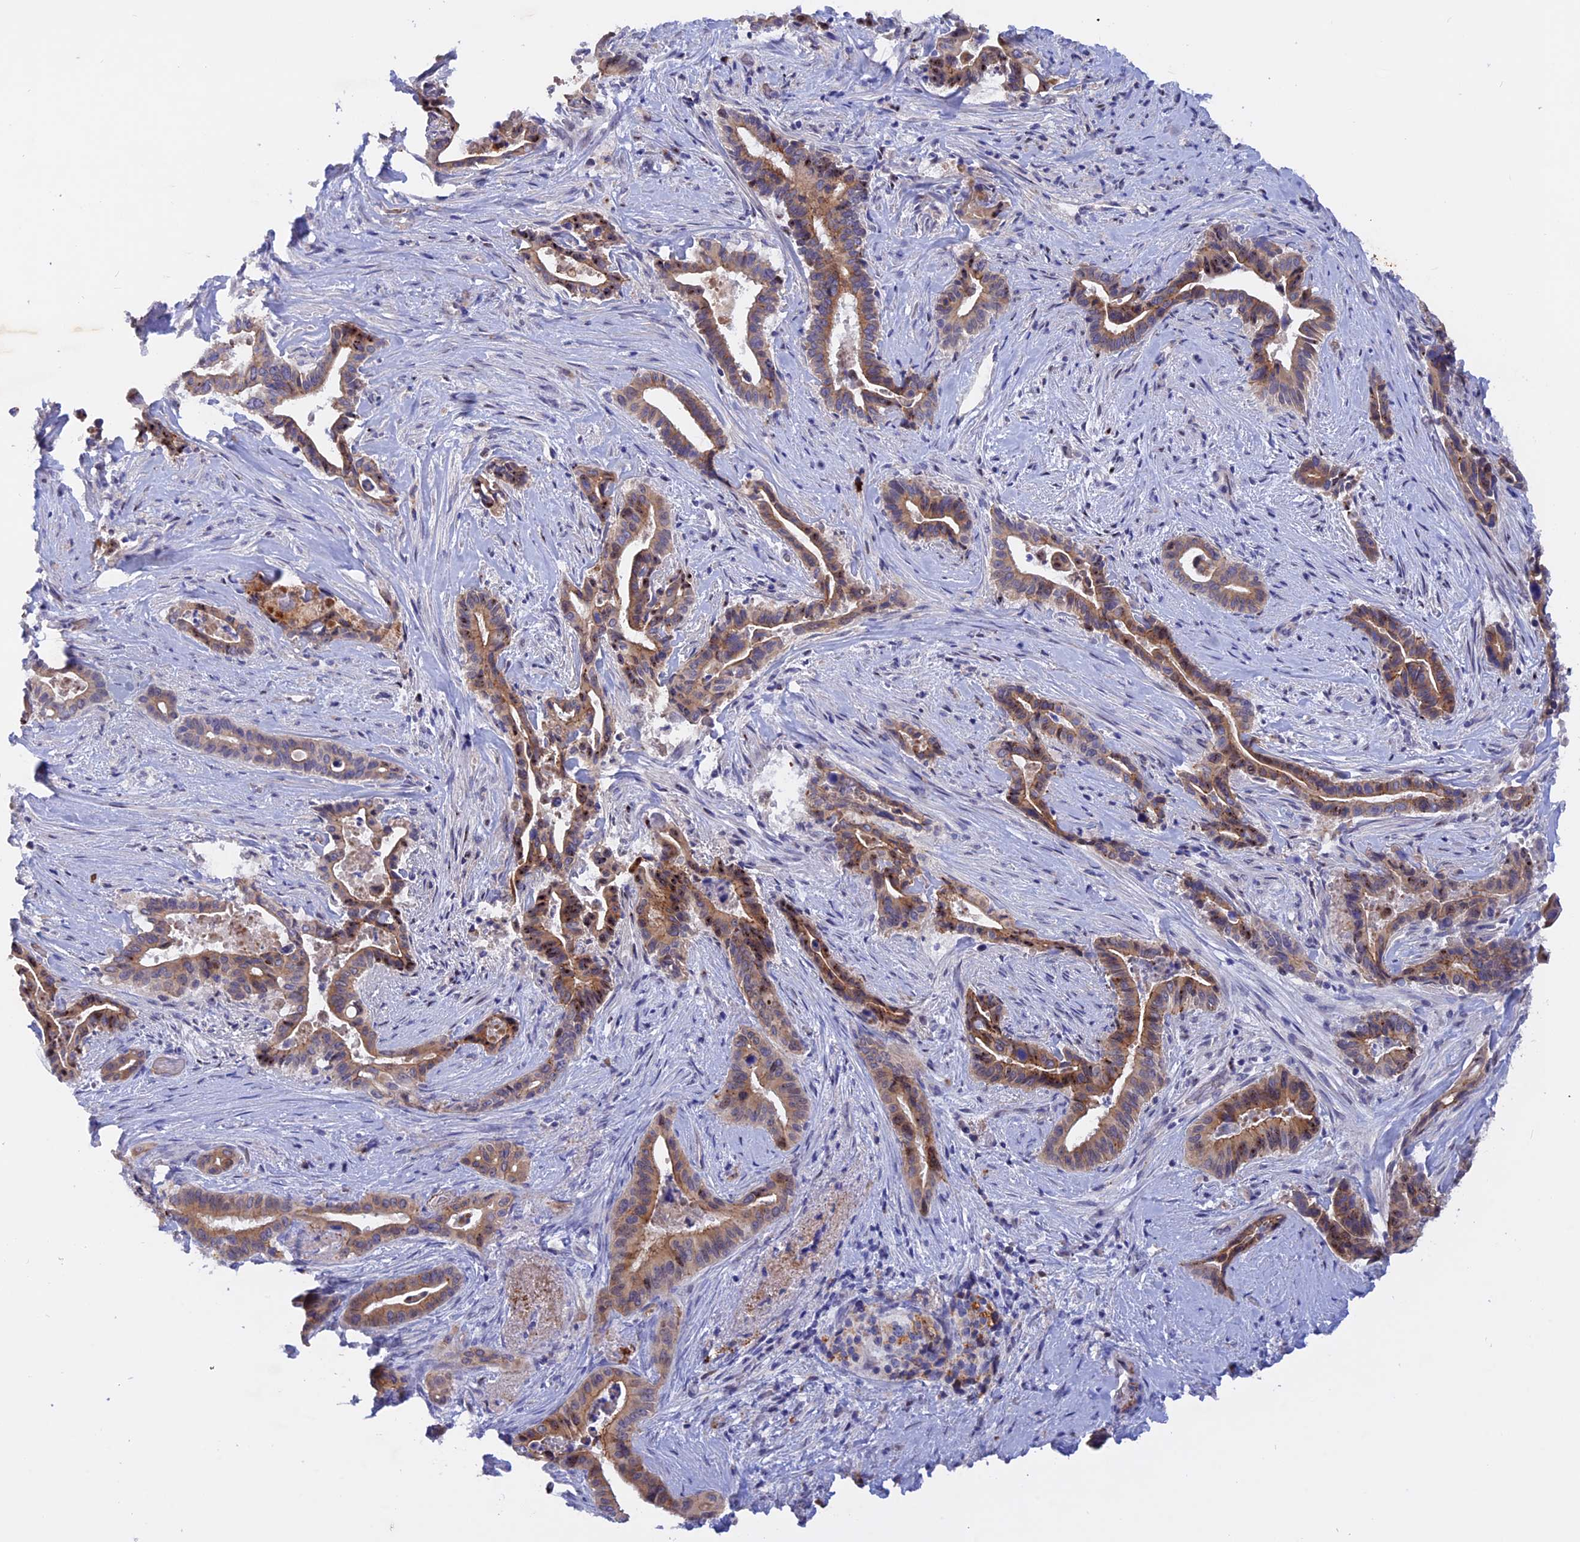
{"staining": {"intensity": "moderate", "quantity": "25%-75%", "location": "cytoplasmic/membranous"}, "tissue": "pancreatic cancer", "cell_type": "Tumor cells", "image_type": "cancer", "snomed": [{"axis": "morphology", "description": "Adenocarcinoma, NOS"}, {"axis": "topography", "description": "Pancreas"}], "caption": "High-power microscopy captured an immunohistochemistry (IHC) micrograph of pancreatic cancer, revealing moderate cytoplasmic/membranous staining in about 25%-75% of tumor cells.", "gene": "GK5", "patient": {"sex": "female", "age": 77}}